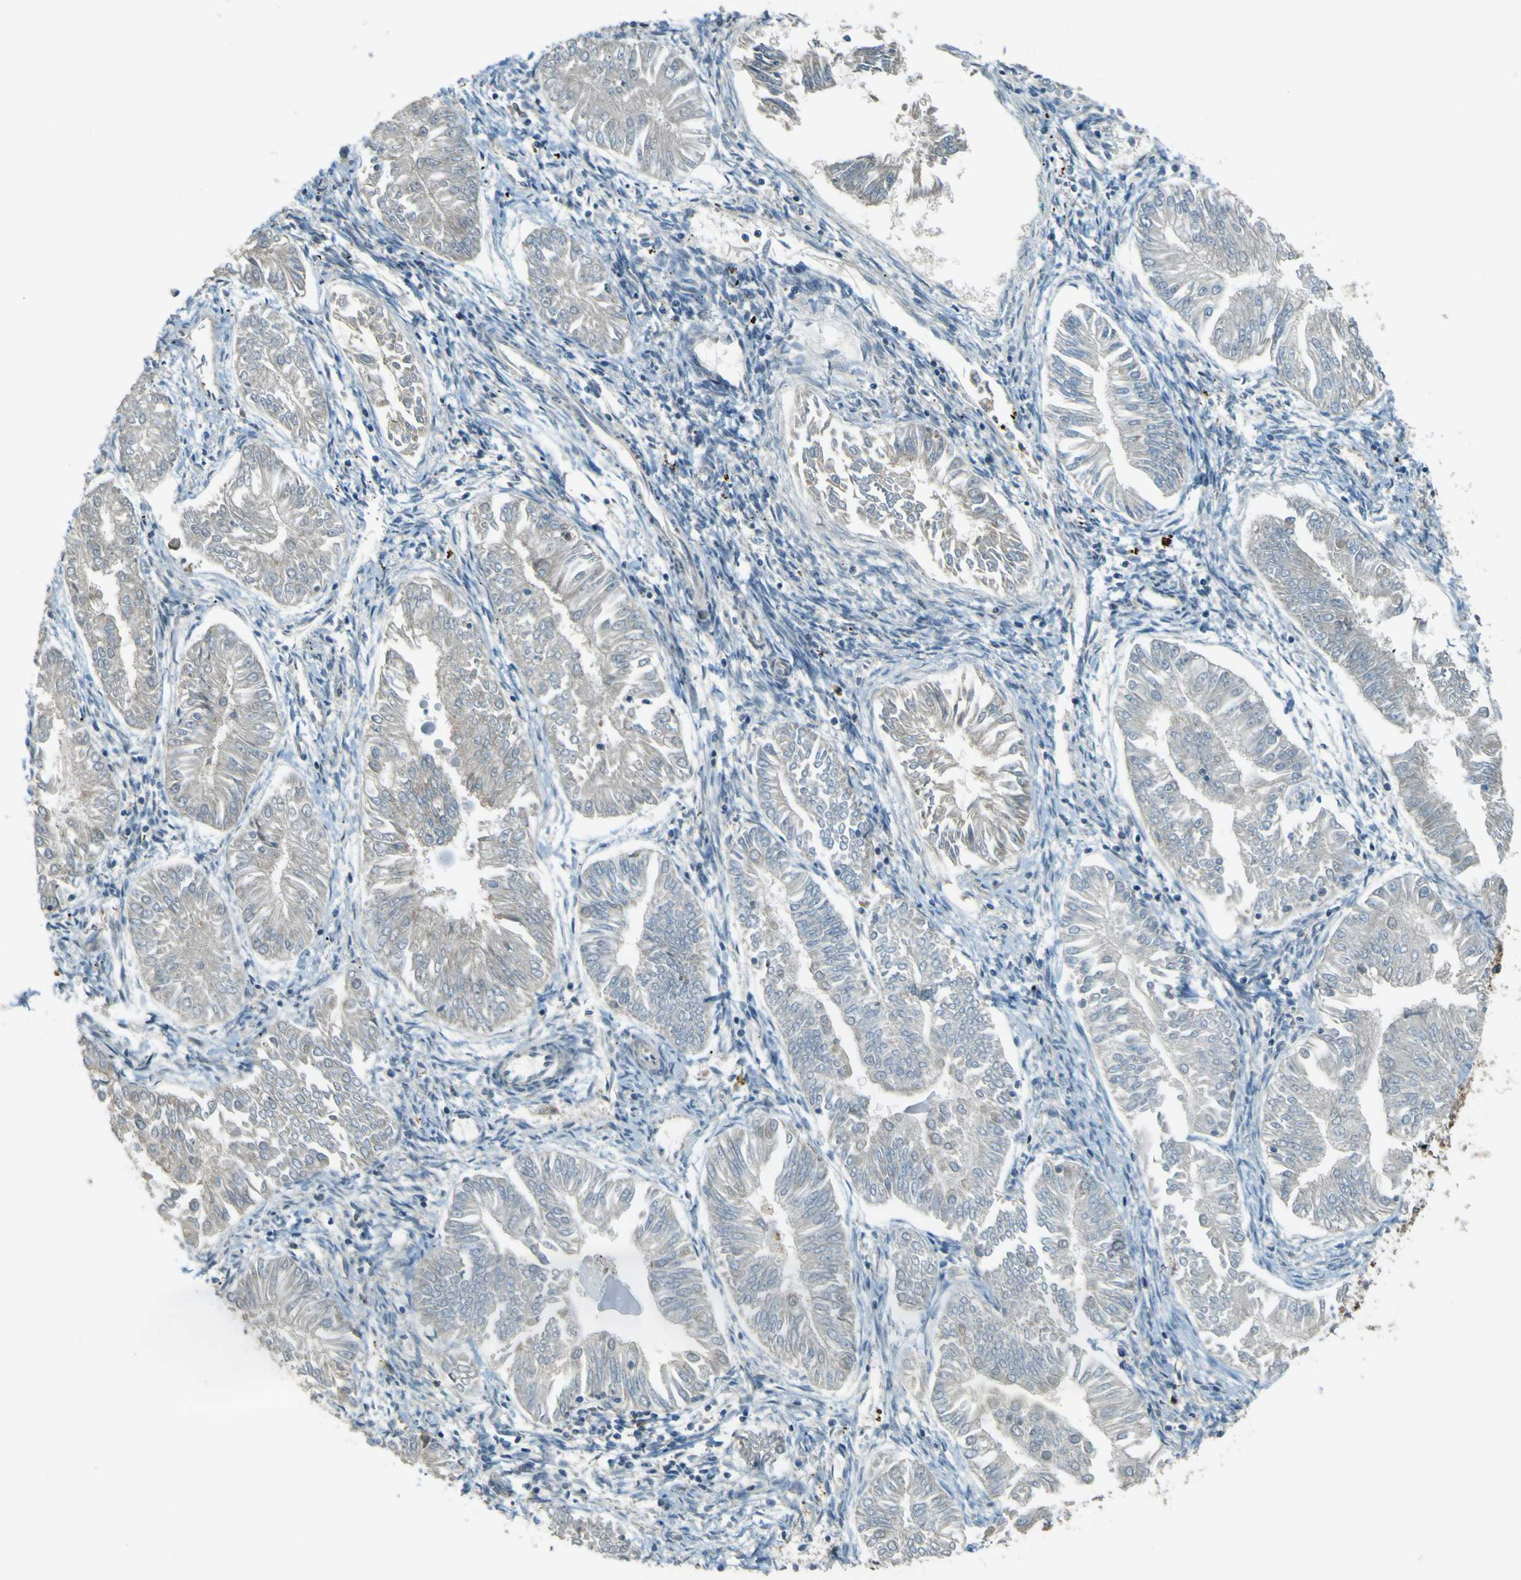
{"staining": {"intensity": "negative", "quantity": "none", "location": "none"}, "tissue": "endometrial cancer", "cell_type": "Tumor cells", "image_type": "cancer", "snomed": [{"axis": "morphology", "description": "Adenocarcinoma, NOS"}, {"axis": "topography", "description": "Endometrium"}], "caption": "Endometrial cancer was stained to show a protein in brown. There is no significant positivity in tumor cells.", "gene": "LPCAT1", "patient": {"sex": "female", "age": 53}}